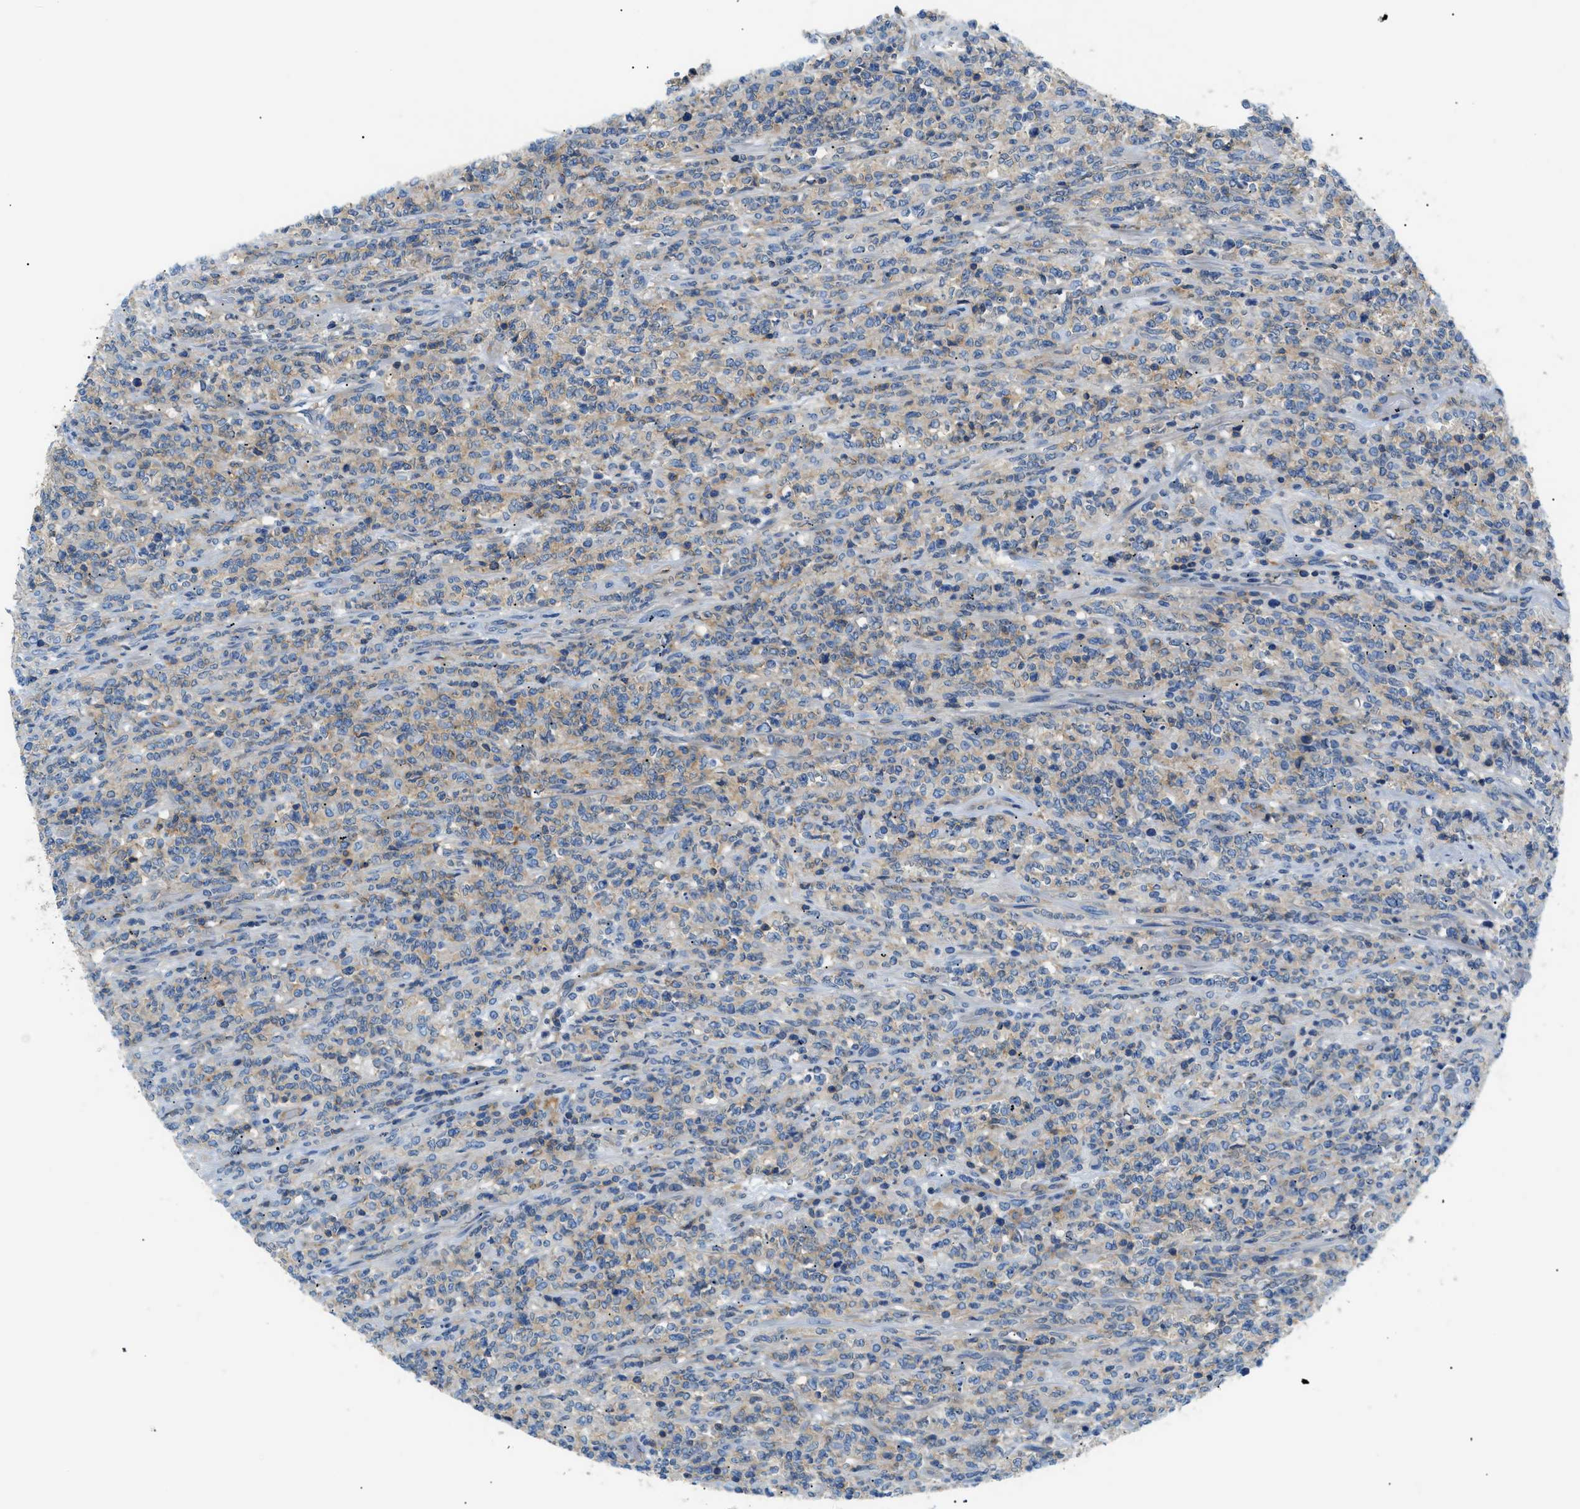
{"staining": {"intensity": "negative", "quantity": "none", "location": "none"}, "tissue": "lymphoma", "cell_type": "Tumor cells", "image_type": "cancer", "snomed": [{"axis": "morphology", "description": "Malignant lymphoma, non-Hodgkin's type, High grade"}, {"axis": "topography", "description": "Soft tissue"}], "caption": "DAB (3,3'-diaminobenzidine) immunohistochemical staining of human lymphoma shows no significant staining in tumor cells.", "gene": "ORAI1", "patient": {"sex": "male", "age": 18}}